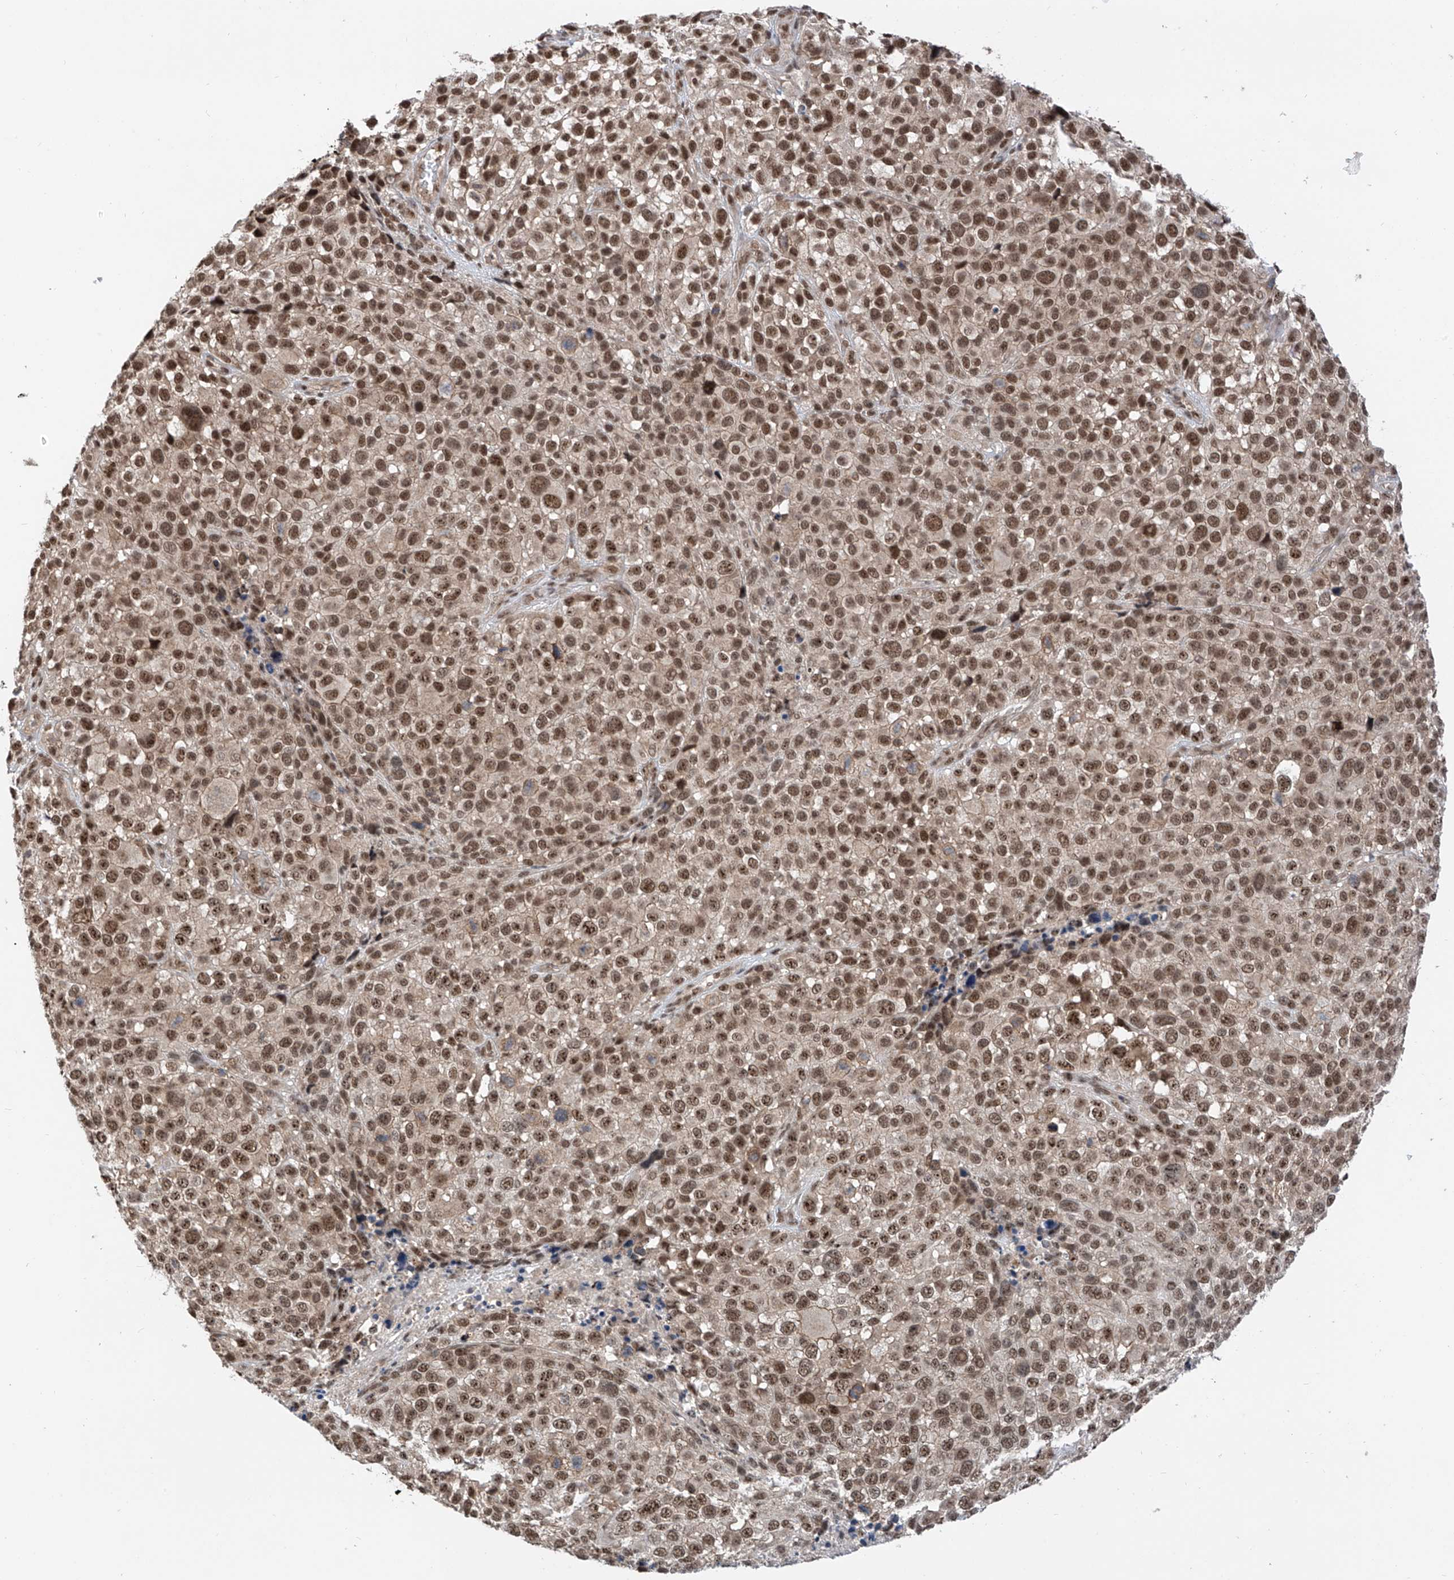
{"staining": {"intensity": "moderate", "quantity": ">75%", "location": "nuclear"}, "tissue": "melanoma", "cell_type": "Tumor cells", "image_type": "cancer", "snomed": [{"axis": "morphology", "description": "Malignant melanoma, NOS"}, {"axis": "topography", "description": "Skin of trunk"}], "caption": "Human malignant melanoma stained with a brown dye demonstrates moderate nuclear positive positivity in approximately >75% of tumor cells.", "gene": "RPAIN", "patient": {"sex": "male", "age": 71}}